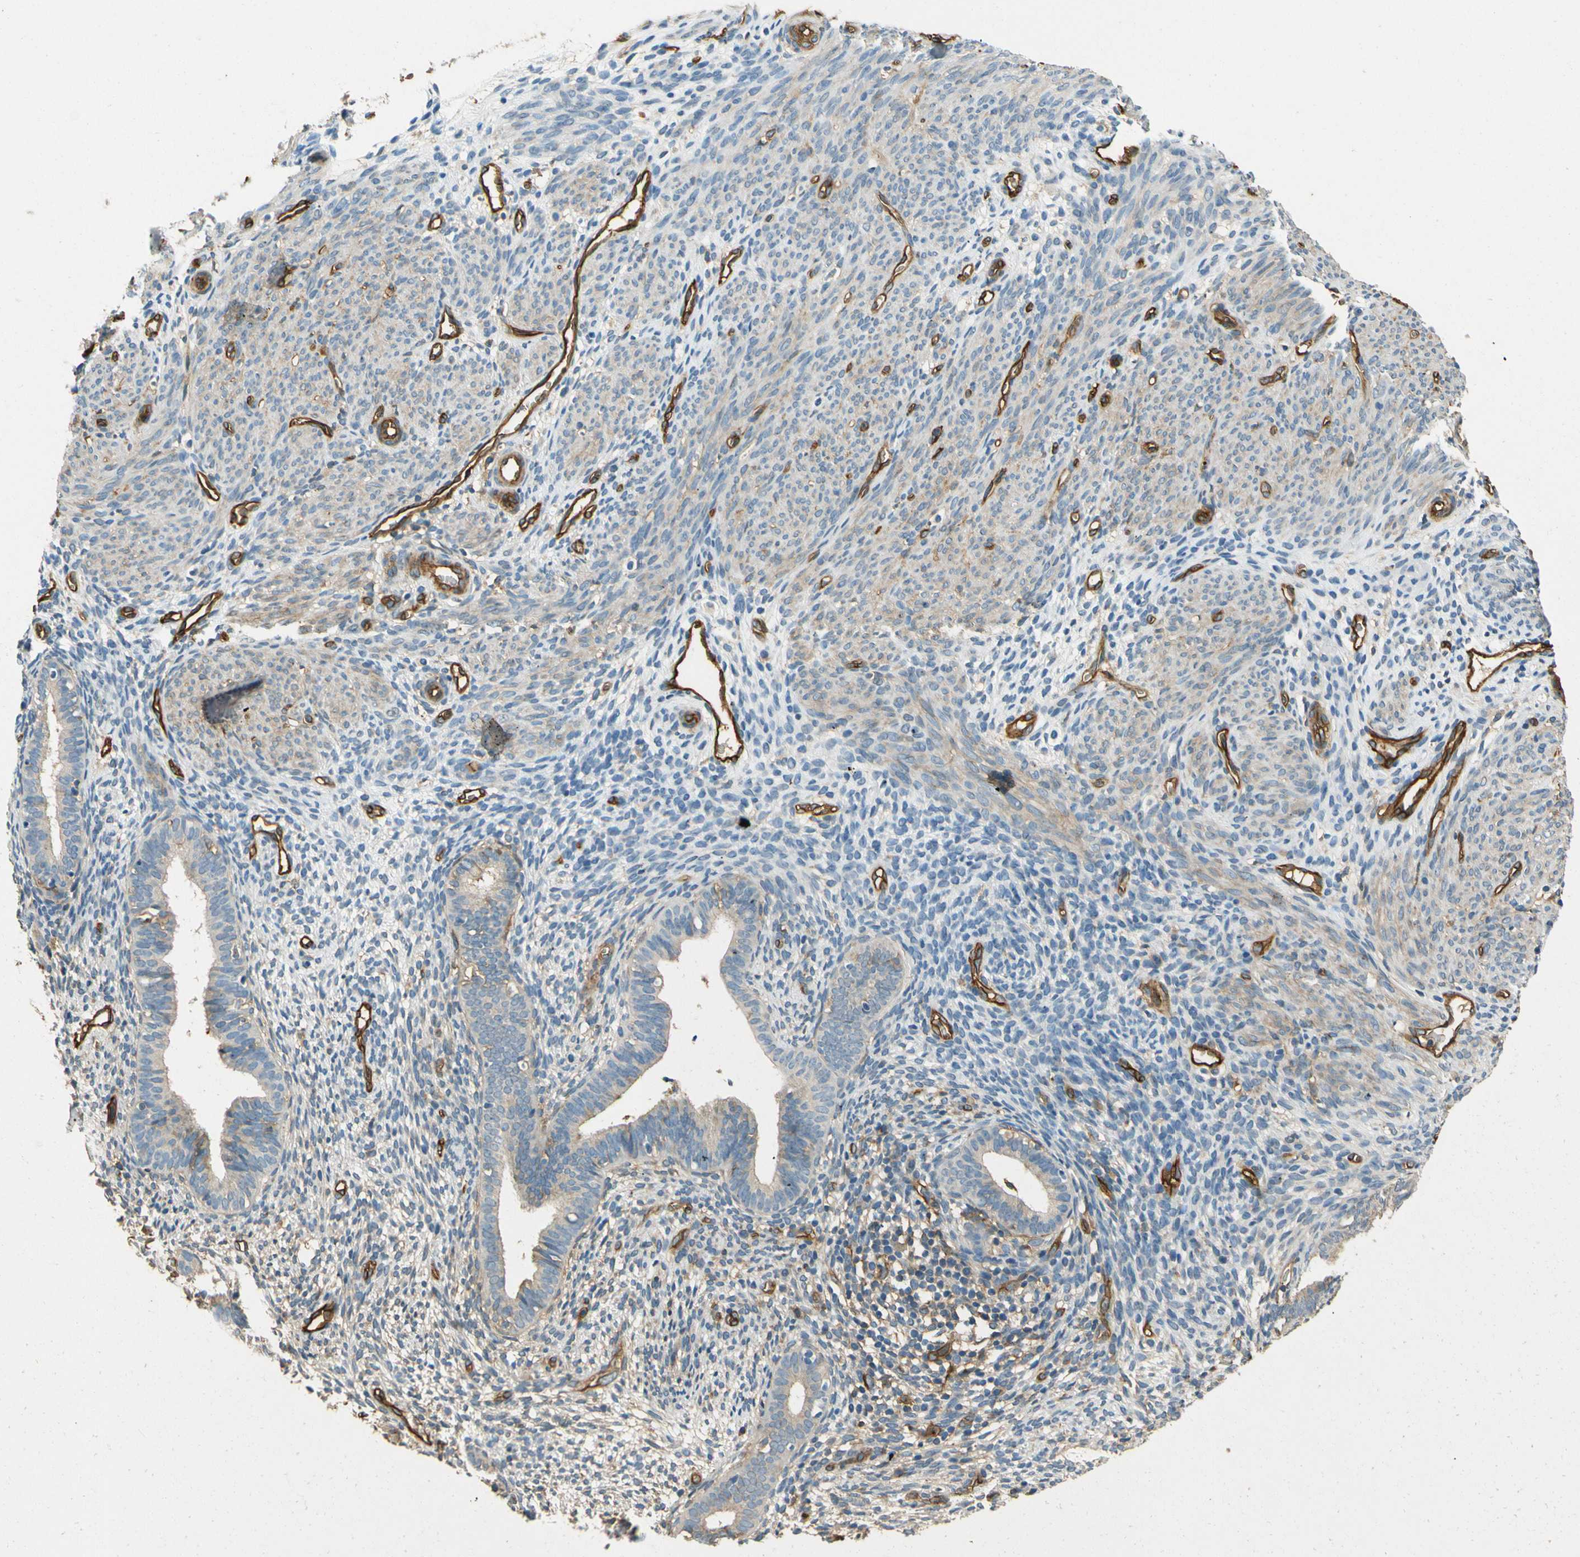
{"staining": {"intensity": "weak", "quantity": "<25%", "location": "cytoplasmic/membranous"}, "tissue": "endometrium", "cell_type": "Cells in endometrial stroma", "image_type": "normal", "snomed": [{"axis": "morphology", "description": "Normal tissue, NOS"}, {"axis": "morphology", "description": "Adenocarcinoma, NOS"}, {"axis": "topography", "description": "Endometrium"}, {"axis": "topography", "description": "Ovary"}], "caption": "This is a photomicrograph of IHC staining of normal endometrium, which shows no expression in cells in endometrial stroma.", "gene": "ENTPD1", "patient": {"sex": "female", "age": 68}}